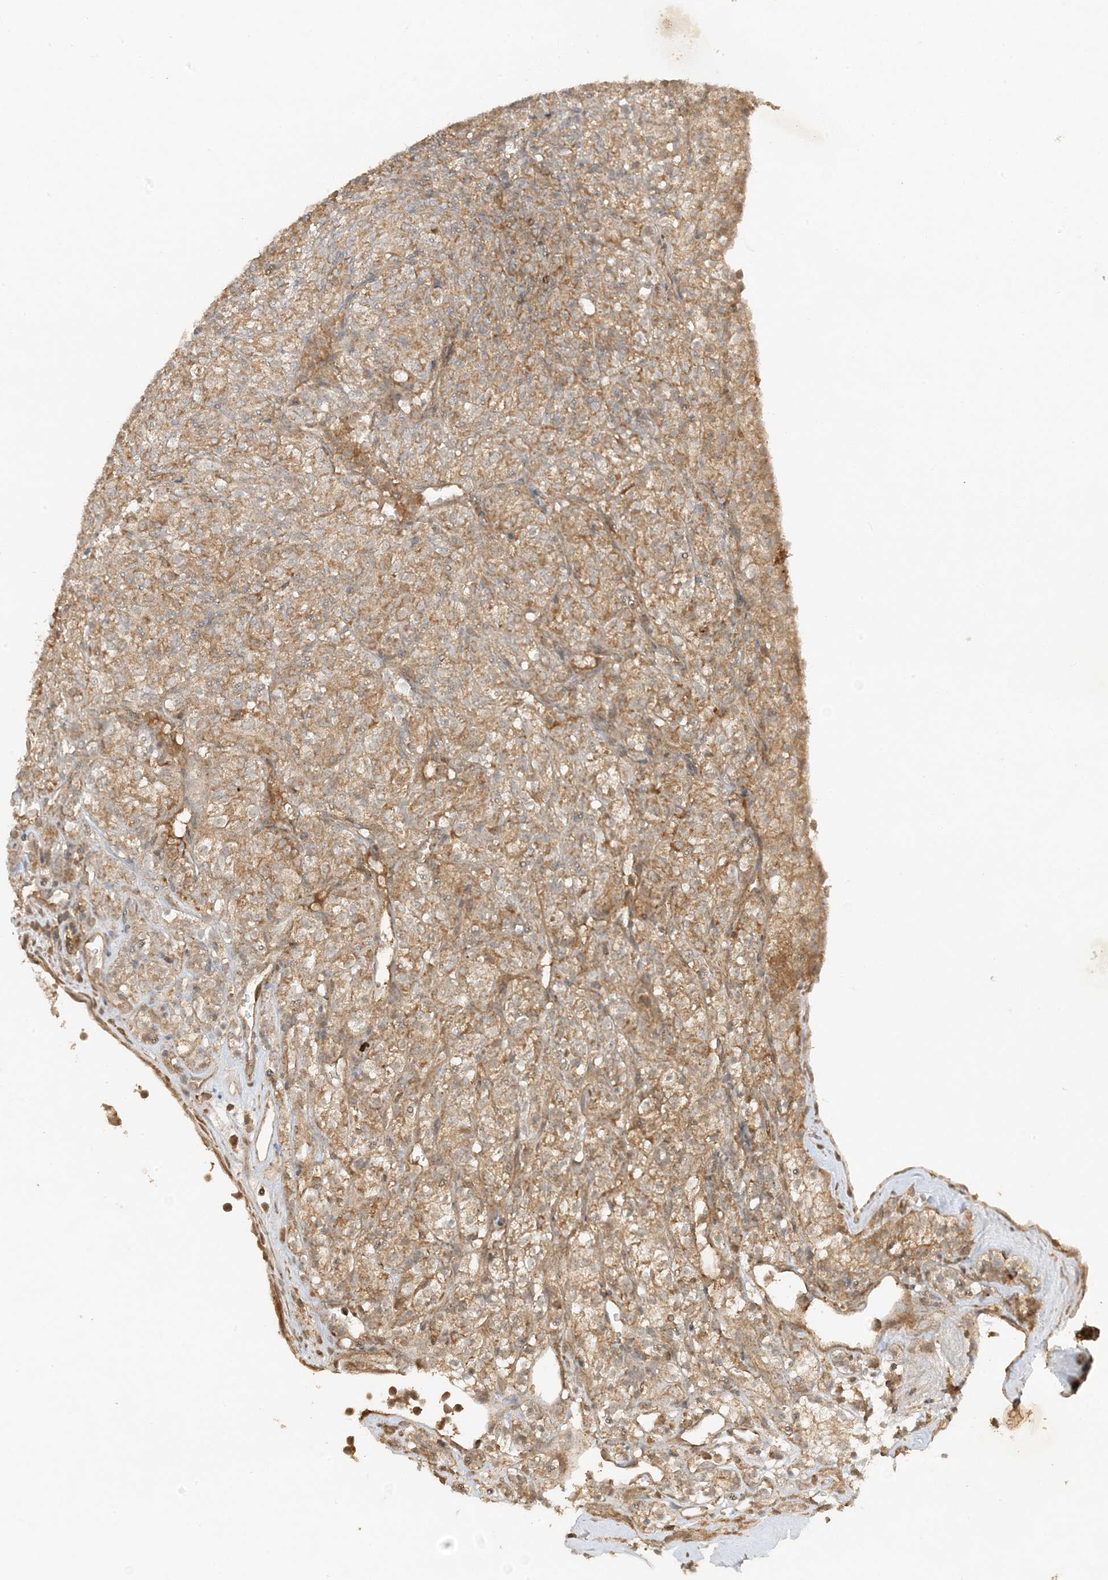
{"staining": {"intensity": "weak", "quantity": ">75%", "location": "cytoplasmic/membranous"}, "tissue": "renal cancer", "cell_type": "Tumor cells", "image_type": "cancer", "snomed": [{"axis": "morphology", "description": "Adenocarcinoma, NOS"}, {"axis": "topography", "description": "Kidney"}], "caption": "Tumor cells display weak cytoplasmic/membranous expression in approximately >75% of cells in renal adenocarcinoma.", "gene": "XRN1", "patient": {"sex": "male", "age": 77}}